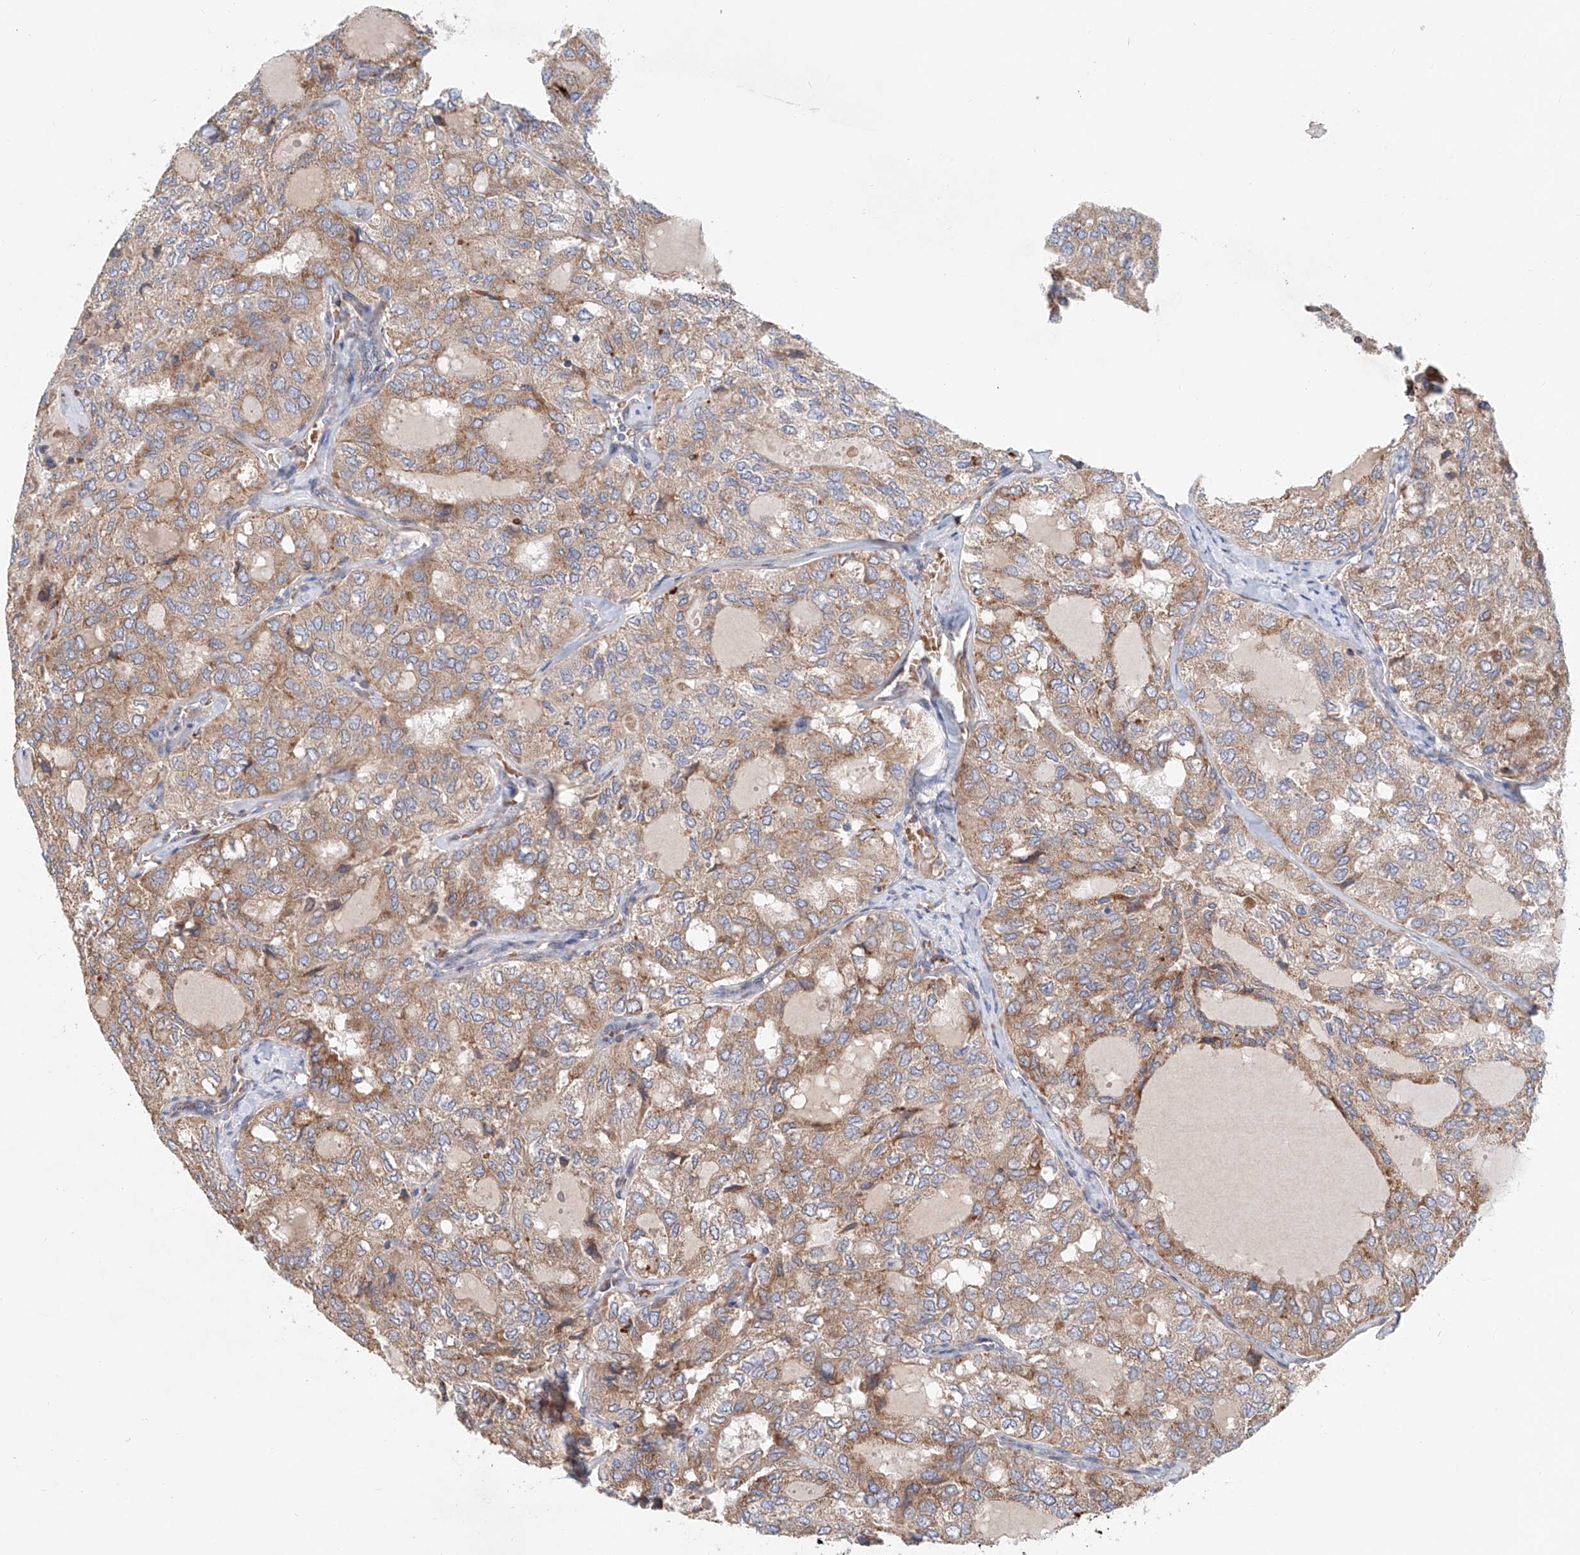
{"staining": {"intensity": "moderate", "quantity": ">75%", "location": "cytoplasmic/membranous"}, "tissue": "thyroid cancer", "cell_type": "Tumor cells", "image_type": "cancer", "snomed": [{"axis": "morphology", "description": "Follicular adenoma carcinoma, NOS"}, {"axis": "topography", "description": "Thyroid gland"}], "caption": "Immunohistochemical staining of thyroid cancer (follicular adenoma carcinoma) shows moderate cytoplasmic/membranous protein positivity in approximately >75% of tumor cells. The staining is performed using DAB (3,3'-diaminobenzidine) brown chromogen to label protein expression. The nuclei are counter-stained blue using hematoxylin.", "gene": "HGSNAT", "patient": {"sex": "male", "age": 75}}